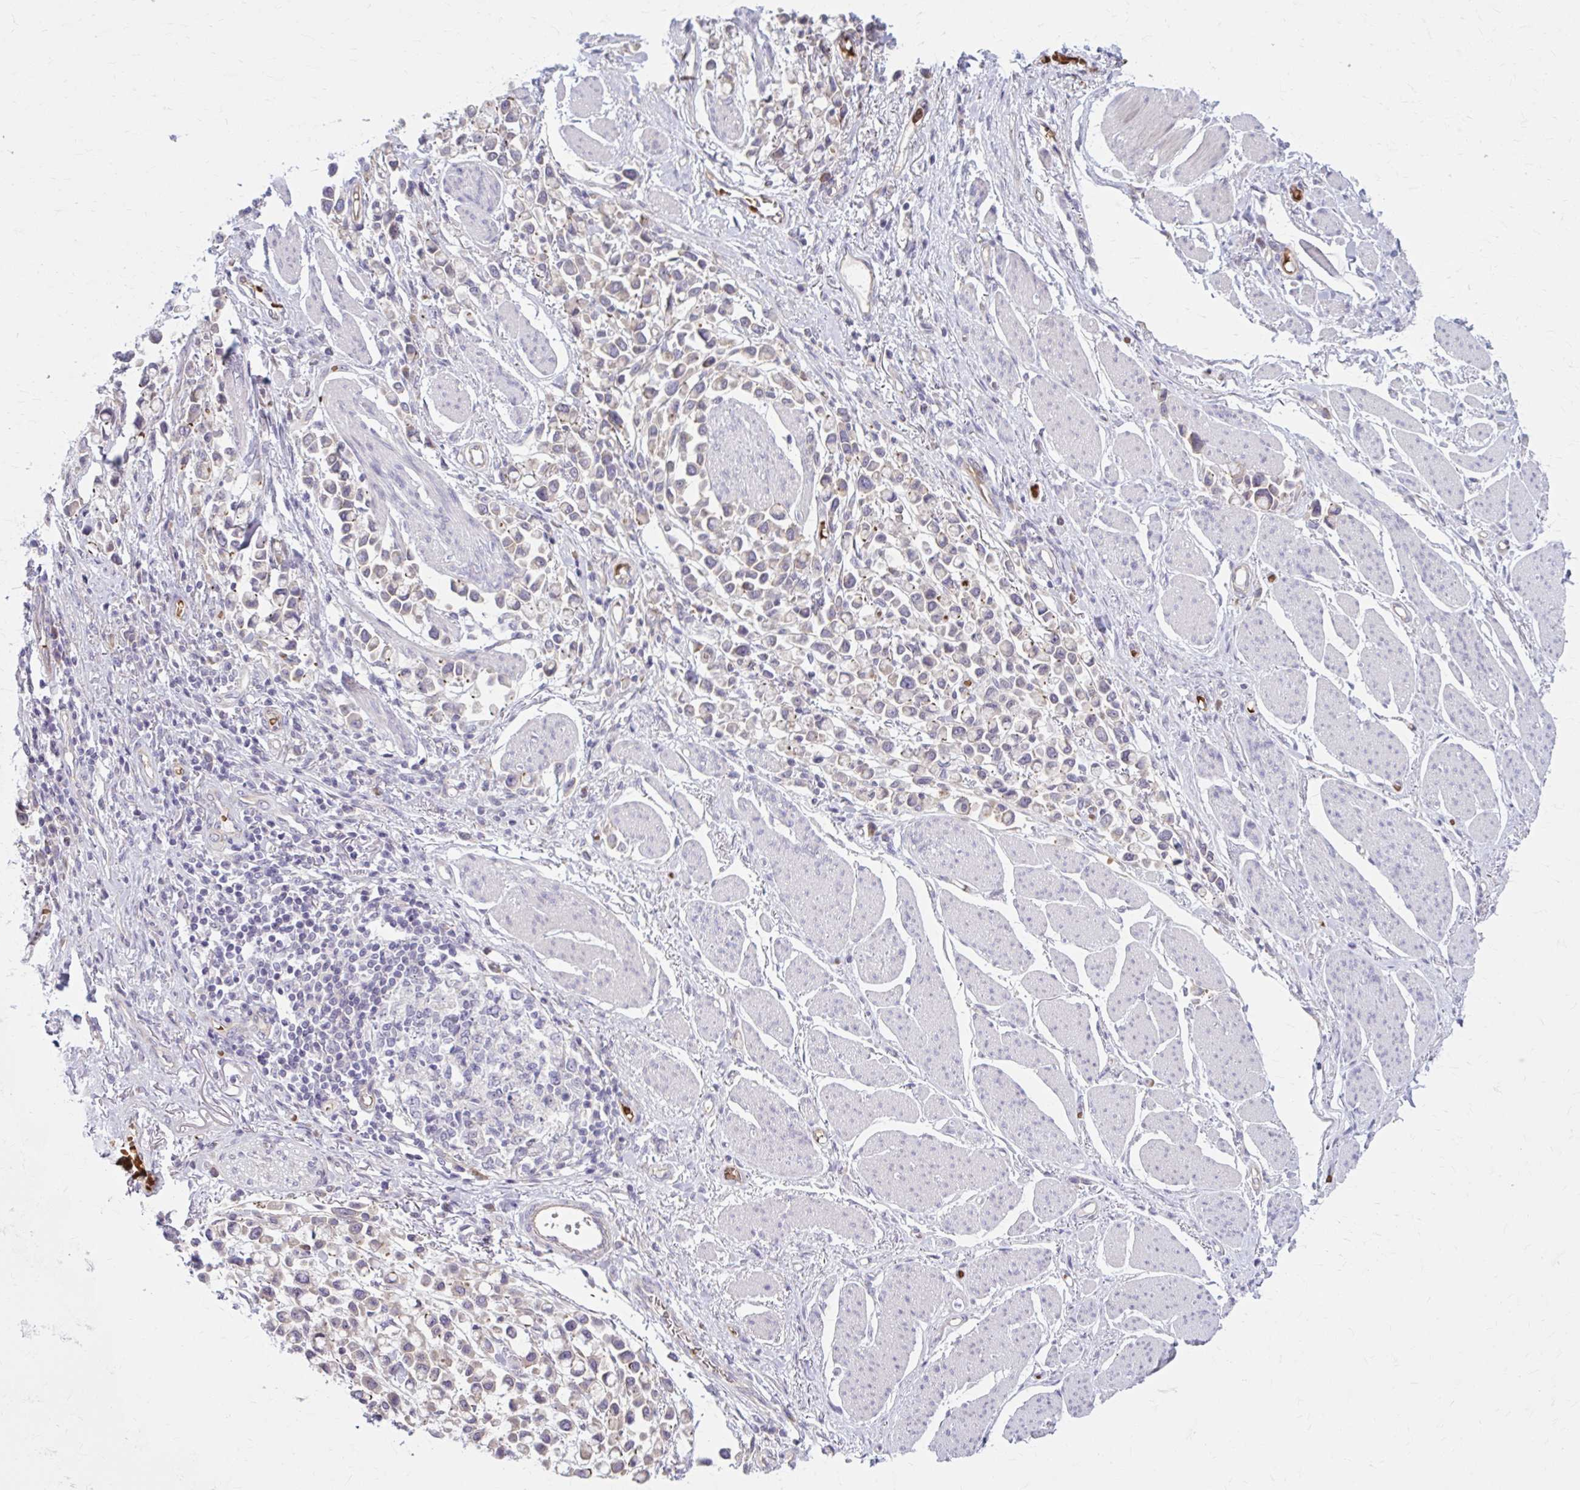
{"staining": {"intensity": "negative", "quantity": "none", "location": "none"}, "tissue": "stomach cancer", "cell_type": "Tumor cells", "image_type": "cancer", "snomed": [{"axis": "morphology", "description": "Adenocarcinoma, NOS"}, {"axis": "topography", "description": "Stomach"}], "caption": "Photomicrograph shows no significant protein staining in tumor cells of stomach adenocarcinoma.", "gene": "SNF8", "patient": {"sex": "female", "age": 81}}